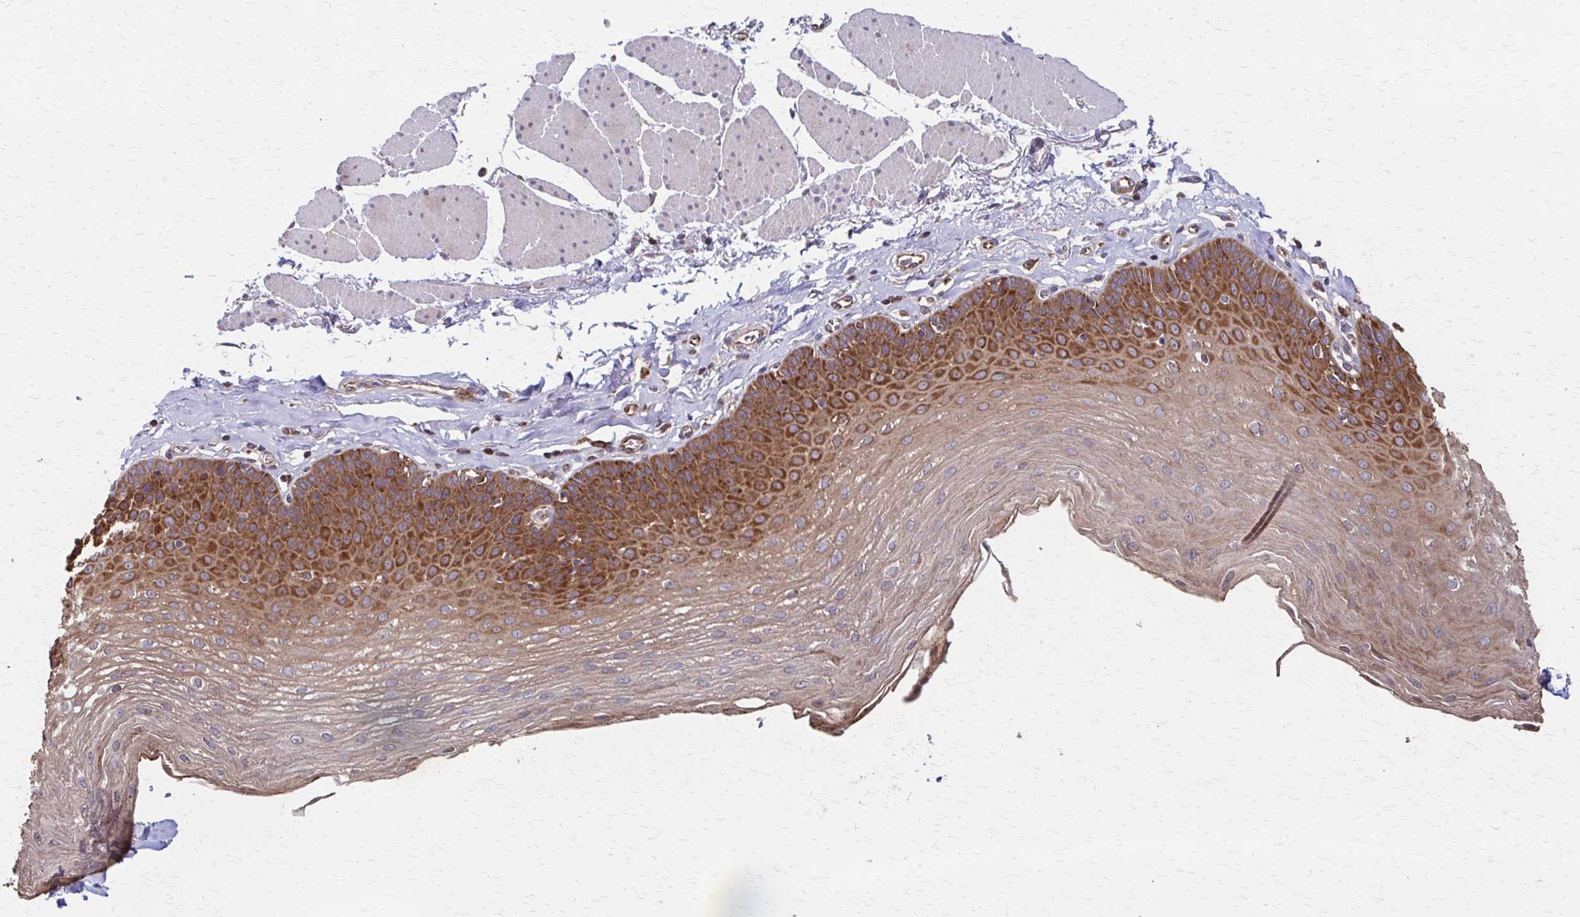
{"staining": {"intensity": "moderate", "quantity": ">75%", "location": "cytoplasmic/membranous"}, "tissue": "esophagus", "cell_type": "Squamous epithelial cells", "image_type": "normal", "snomed": [{"axis": "morphology", "description": "Normal tissue, NOS"}, {"axis": "topography", "description": "Esophagus"}], "caption": "Esophagus stained with immunohistochemistry displays moderate cytoplasmic/membranous staining in approximately >75% of squamous epithelial cells. The protein of interest is shown in brown color, while the nuclei are stained blue.", "gene": "EEF2", "patient": {"sex": "female", "age": 81}}